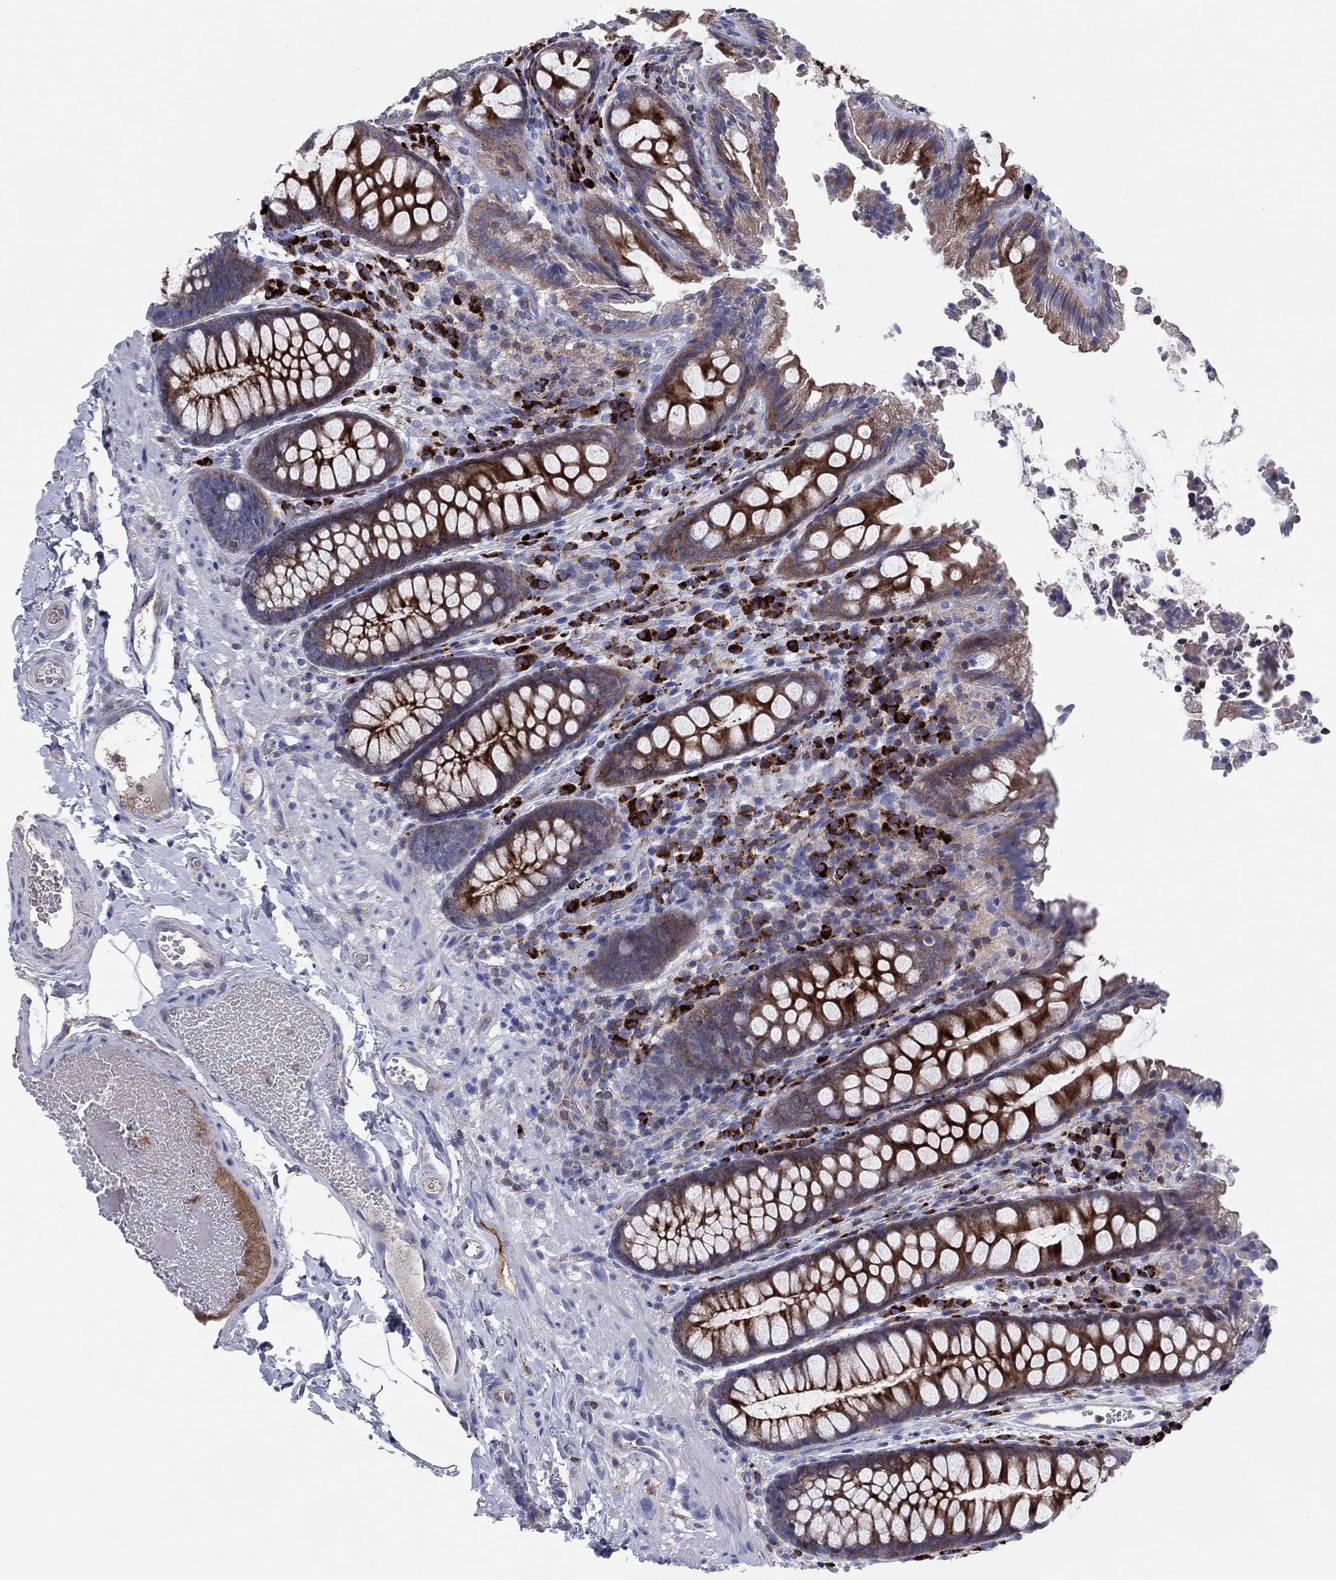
{"staining": {"intensity": "negative", "quantity": "none", "location": "none"}, "tissue": "colon", "cell_type": "Endothelial cells", "image_type": "normal", "snomed": [{"axis": "morphology", "description": "Normal tissue, NOS"}, {"axis": "topography", "description": "Colon"}], "caption": "Immunohistochemical staining of benign human colon shows no significant staining in endothelial cells.", "gene": "PVR", "patient": {"sex": "female", "age": 86}}